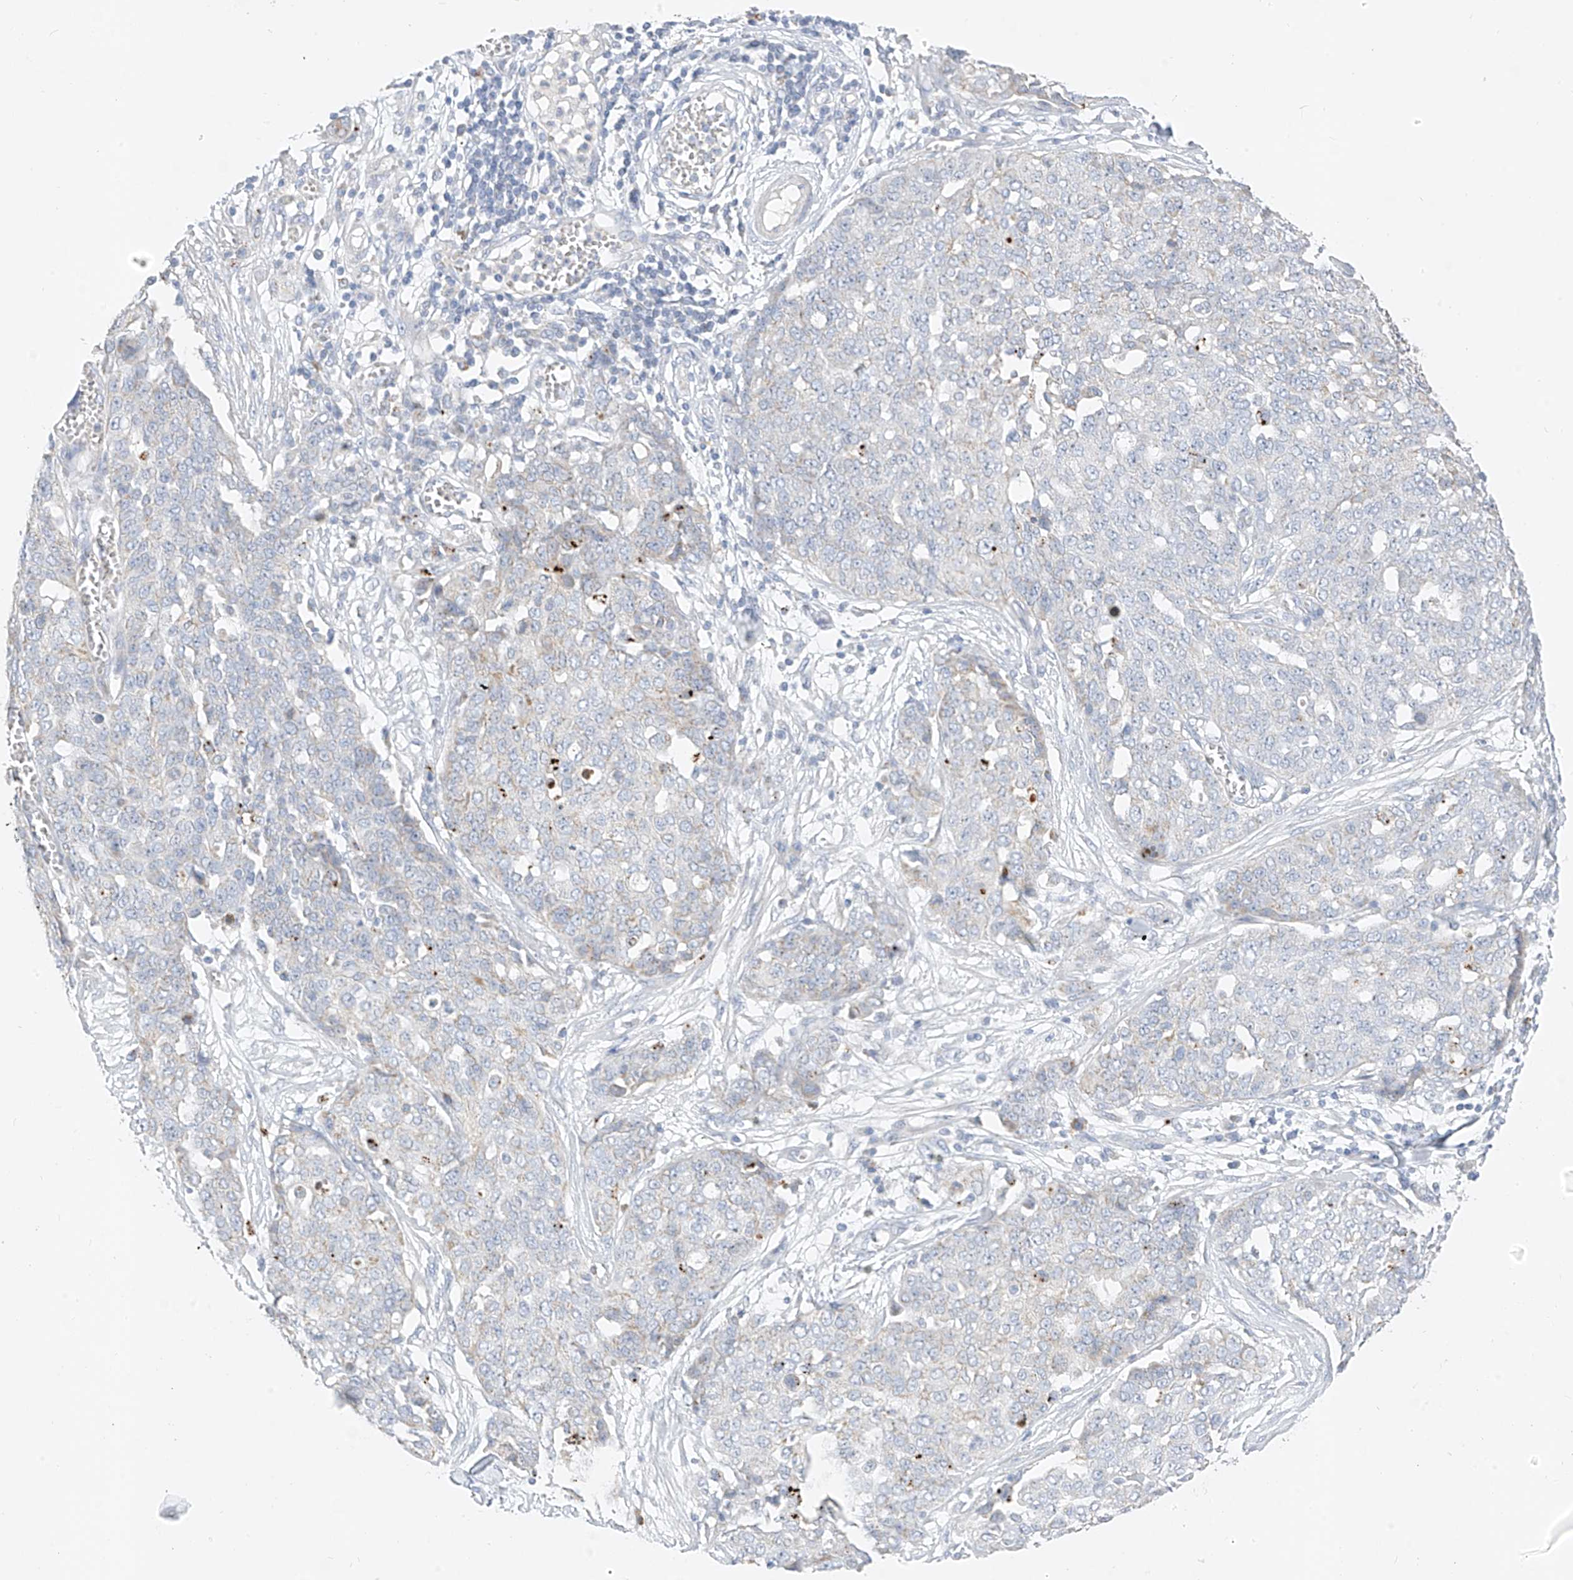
{"staining": {"intensity": "negative", "quantity": "none", "location": "none"}, "tissue": "ovarian cancer", "cell_type": "Tumor cells", "image_type": "cancer", "snomed": [{"axis": "morphology", "description": "Cystadenocarcinoma, serous, NOS"}, {"axis": "topography", "description": "Soft tissue"}, {"axis": "topography", "description": "Ovary"}], "caption": "Immunohistochemical staining of ovarian cancer exhibits no significant staining in tumor cells.", "gene": "ZNF404", "patient": {"sex": "female", "age": 57}}